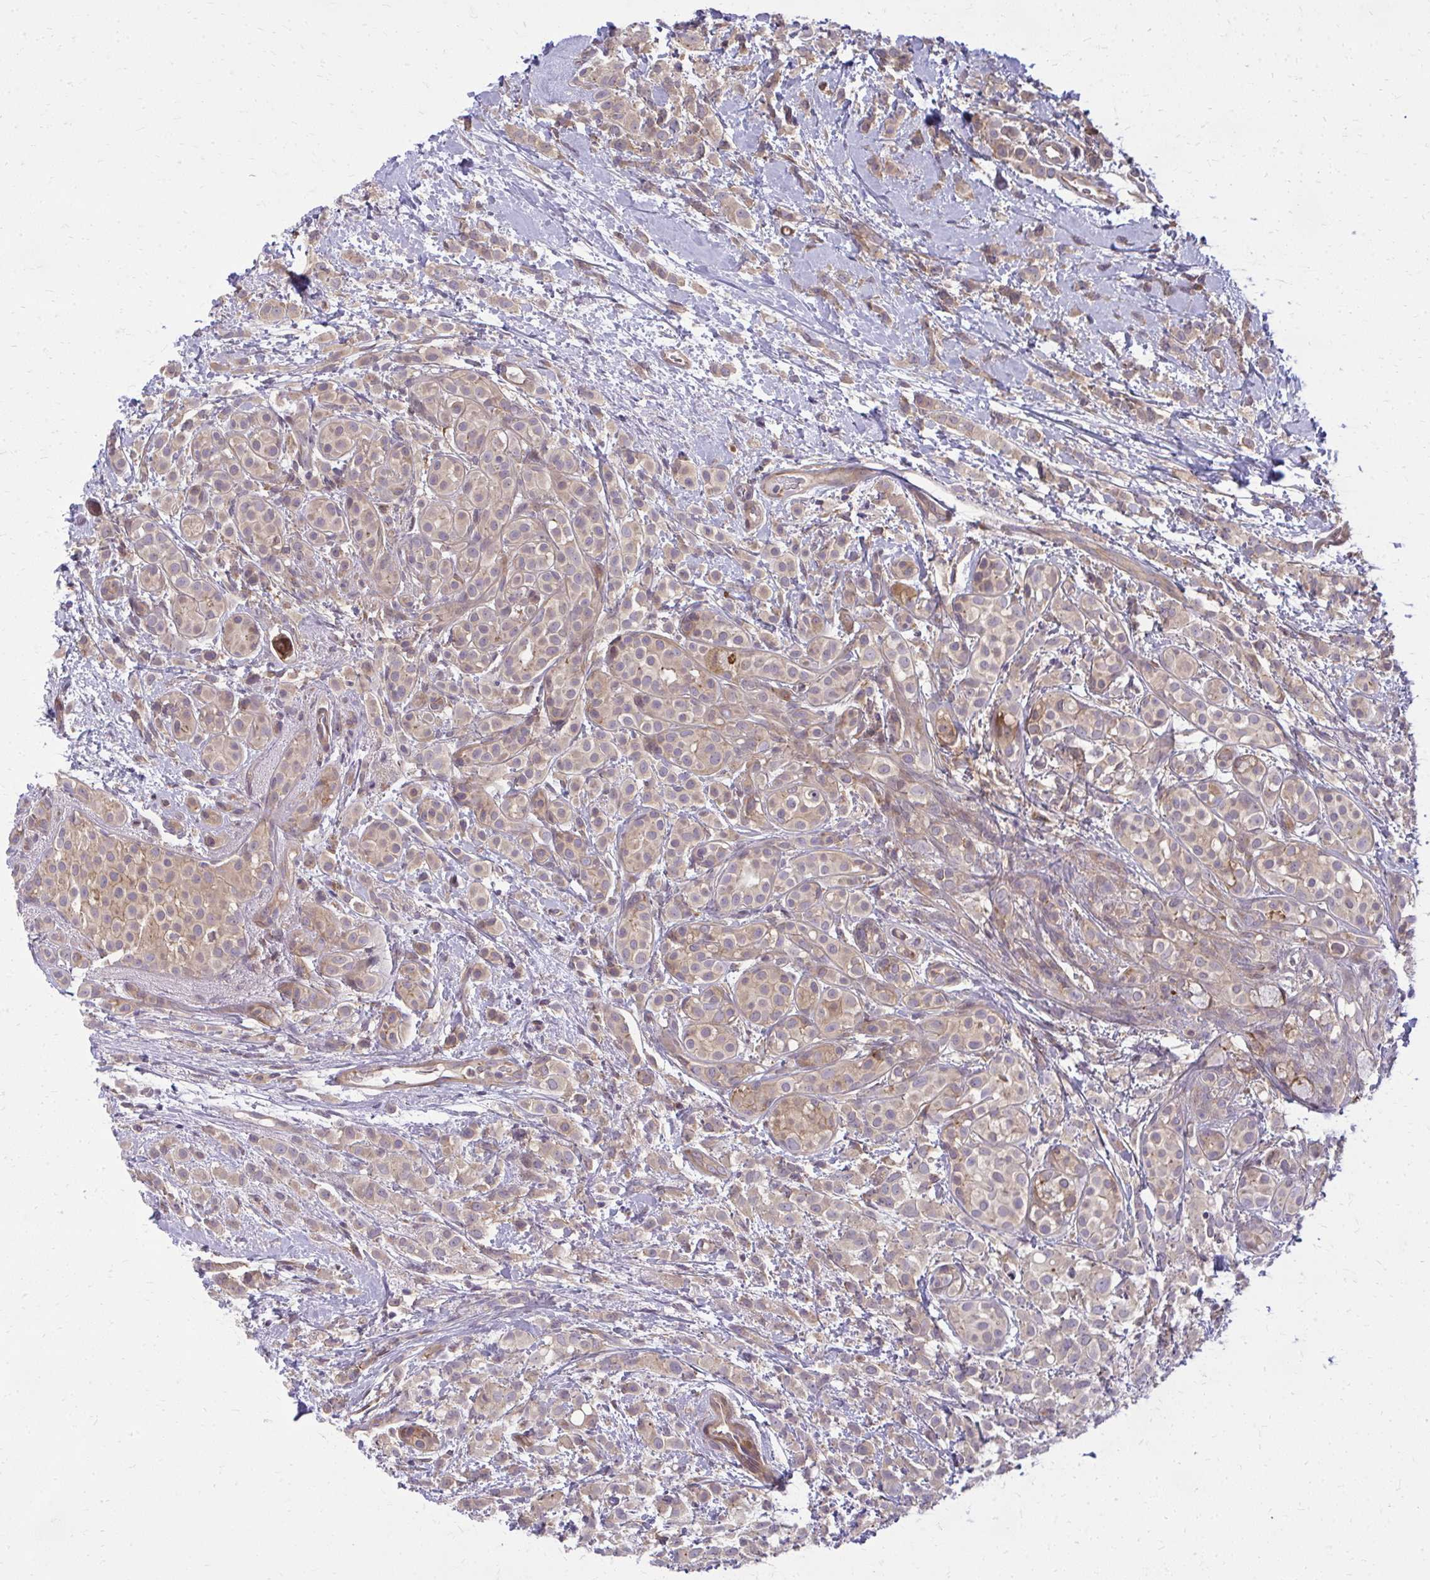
{"staining": {"intensity": "weak", "quantity": ">75%", "location": "cytoplasmic/membranous"}, "tissue": "breast cancer", "cell_type": "Tumor cells", "image_type": "cancer", "snomed": [{"axis": "morphology", "description": "Lobular carcinoma"}, {"axis": "topography", "description": "Breast"}], "caption": "Immunohistochemistry (IHC) (DAB) staining of human lobular carcinoma (breast) reveals weak cytoplasmic/membranous protein staining in approximately >75% of tumor cells.", "gene": "OXNAD1", "patient": {"sex": "female", "age": 68}}